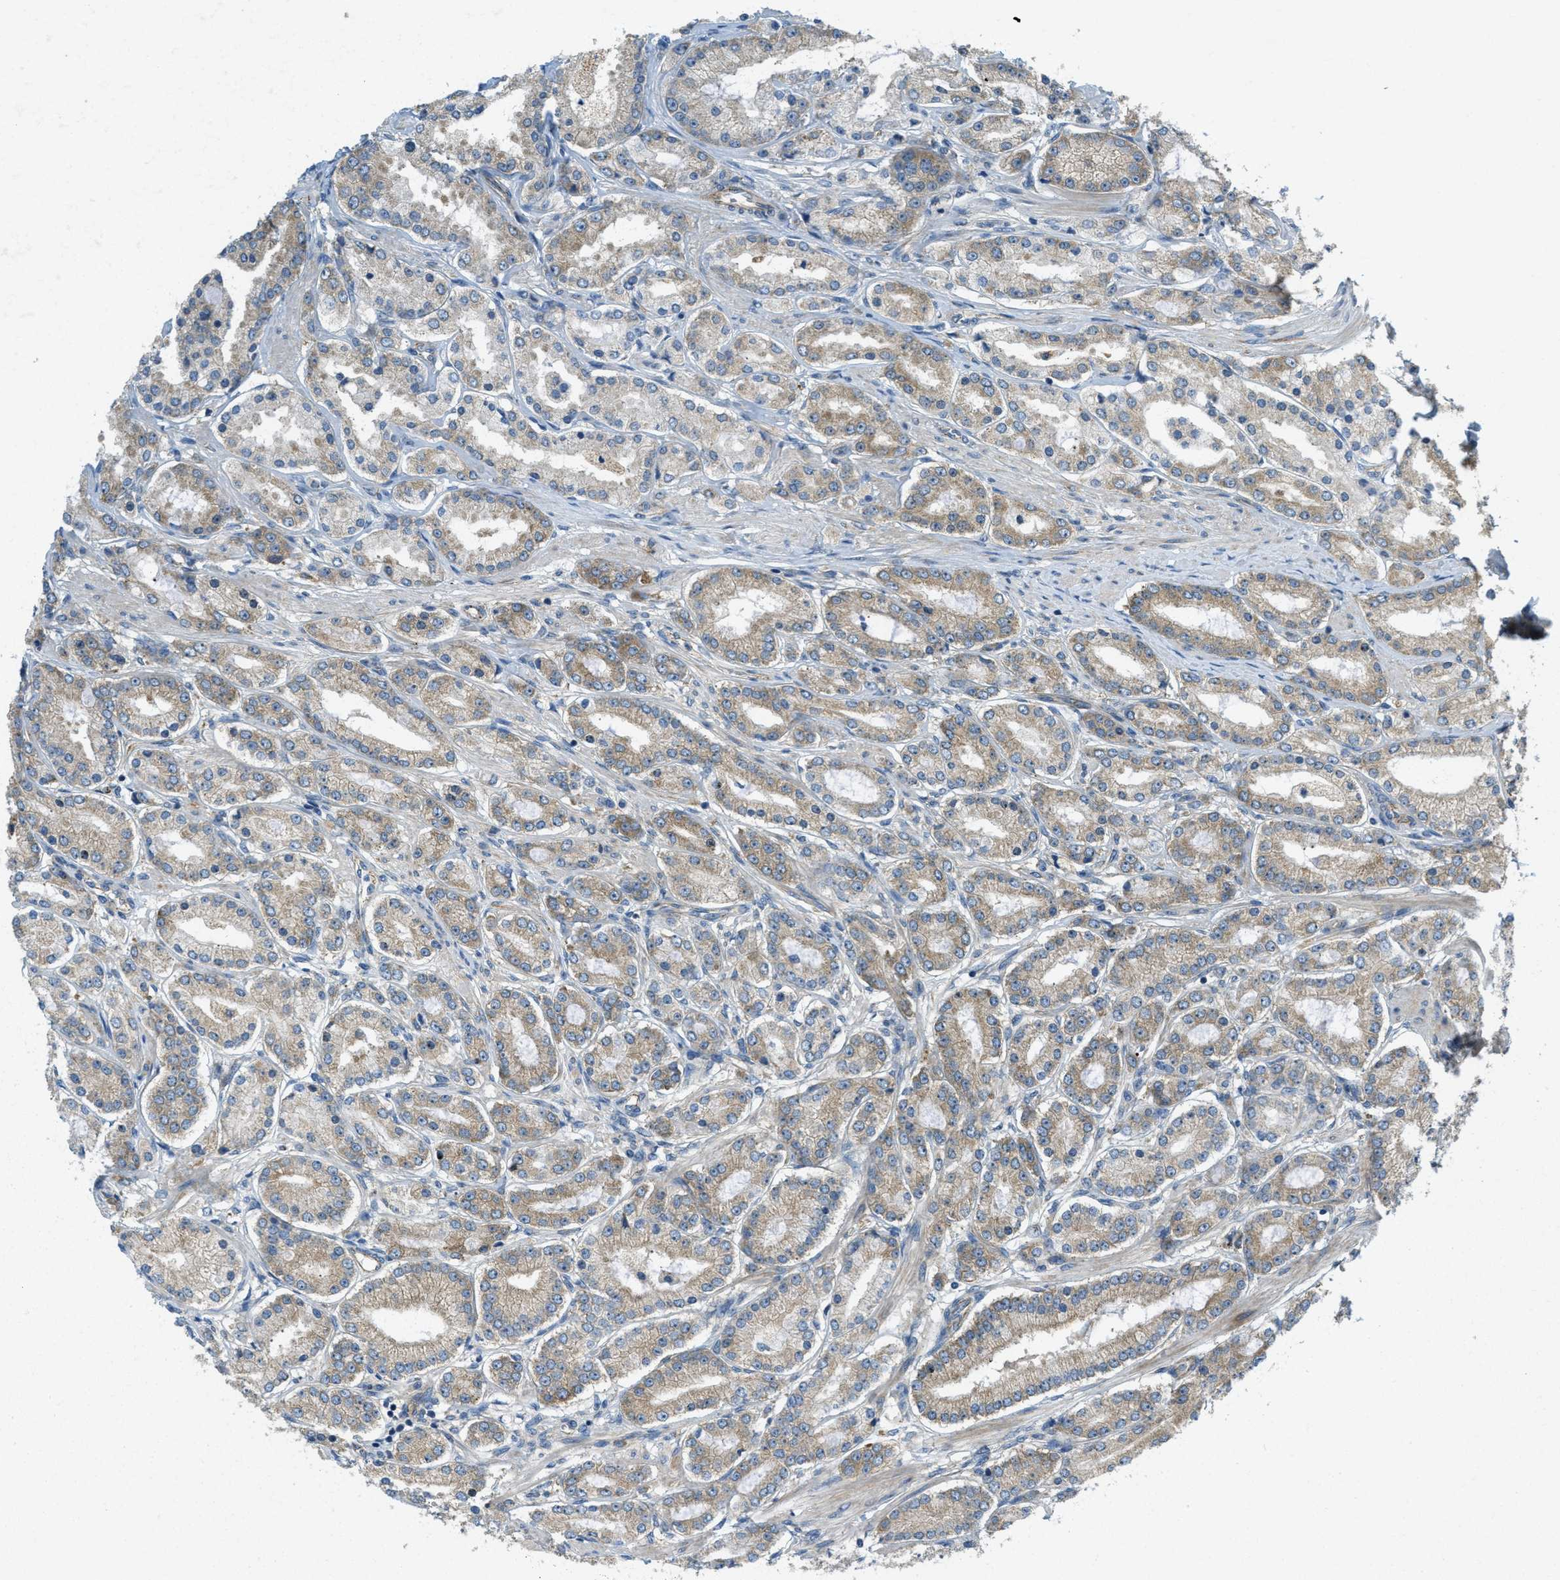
{"staining": {"intensity": "weak", "quantity": "25%-75%", "location": "cytoplasmic/membranous"}, "tissue": "prostate cancer", "cell_type": "Tumor cells", "image_type": "cancer", "snomed": [{"axis": "morphology", "description": "Adenocarcinoma, Low grade"}, {"axis": "topography", "description": "Prostate"}], "caption": "Prostate cancer stained for a protein displays weak cytoplasmic/membranous positivity in tumor cells. Immunohistochemistry (ihc) stains the protein of interest in brown and the nuclei are stained blue.", "gene": "JCAD", "patient": {"sex": "male", "age": 63}}